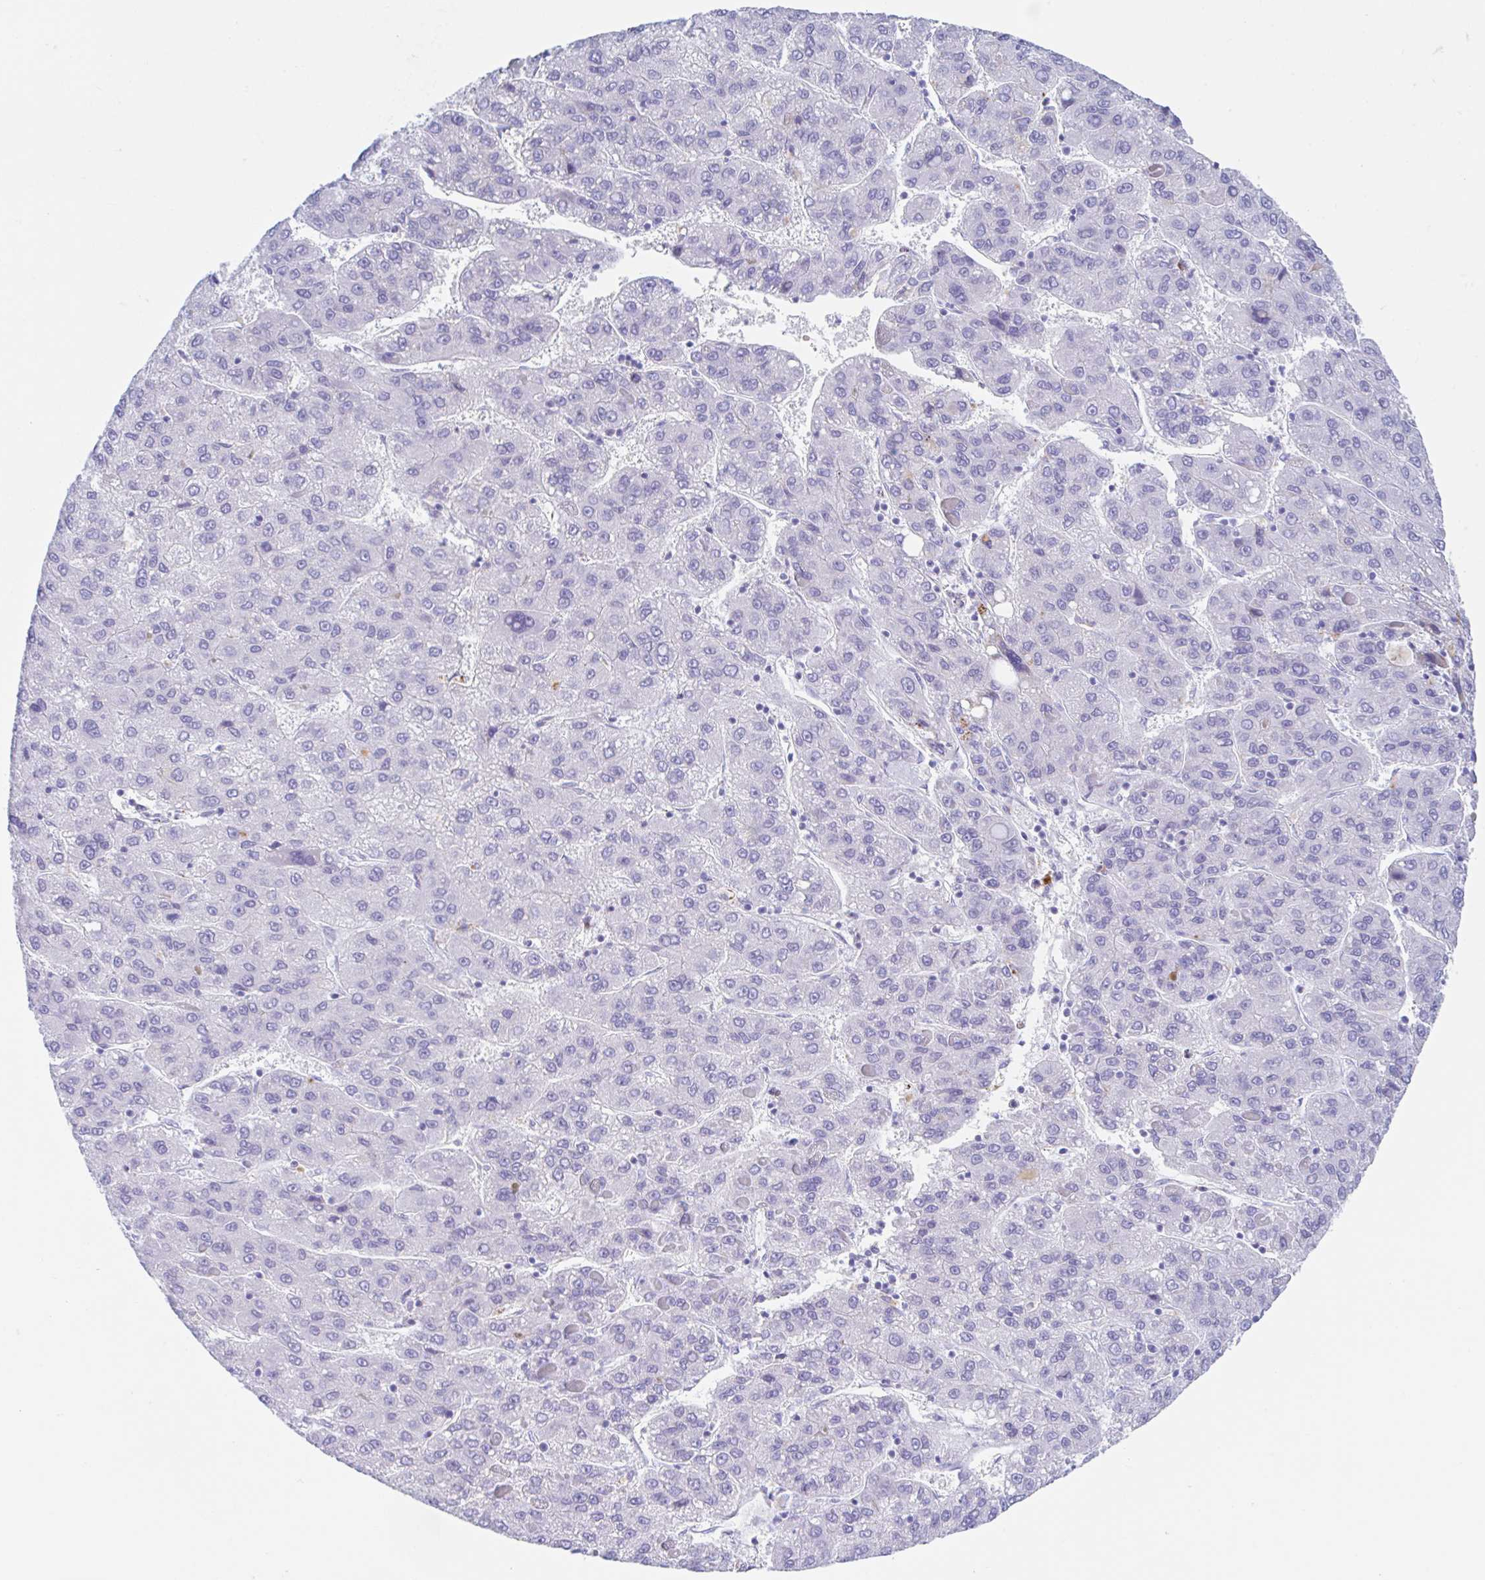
{"staining": {"intensity": "negative", "quantity": "none", "location": "none"}, "tissue": "liver cancer", "cell_type": "Tumor cells", "image_type": "cancer", "snomed": [{"axis": "morphology", "description": "Carcinoma, Hepatocellular, NOS"}, {"axis": "topography", "description": "Liver"}], "caption": "Tumor cells are negative for protein expression in human liver hepatocellular carcinoma.", "gene": "ANKRD9", "patient": {"sex": "female", "age": 82}}